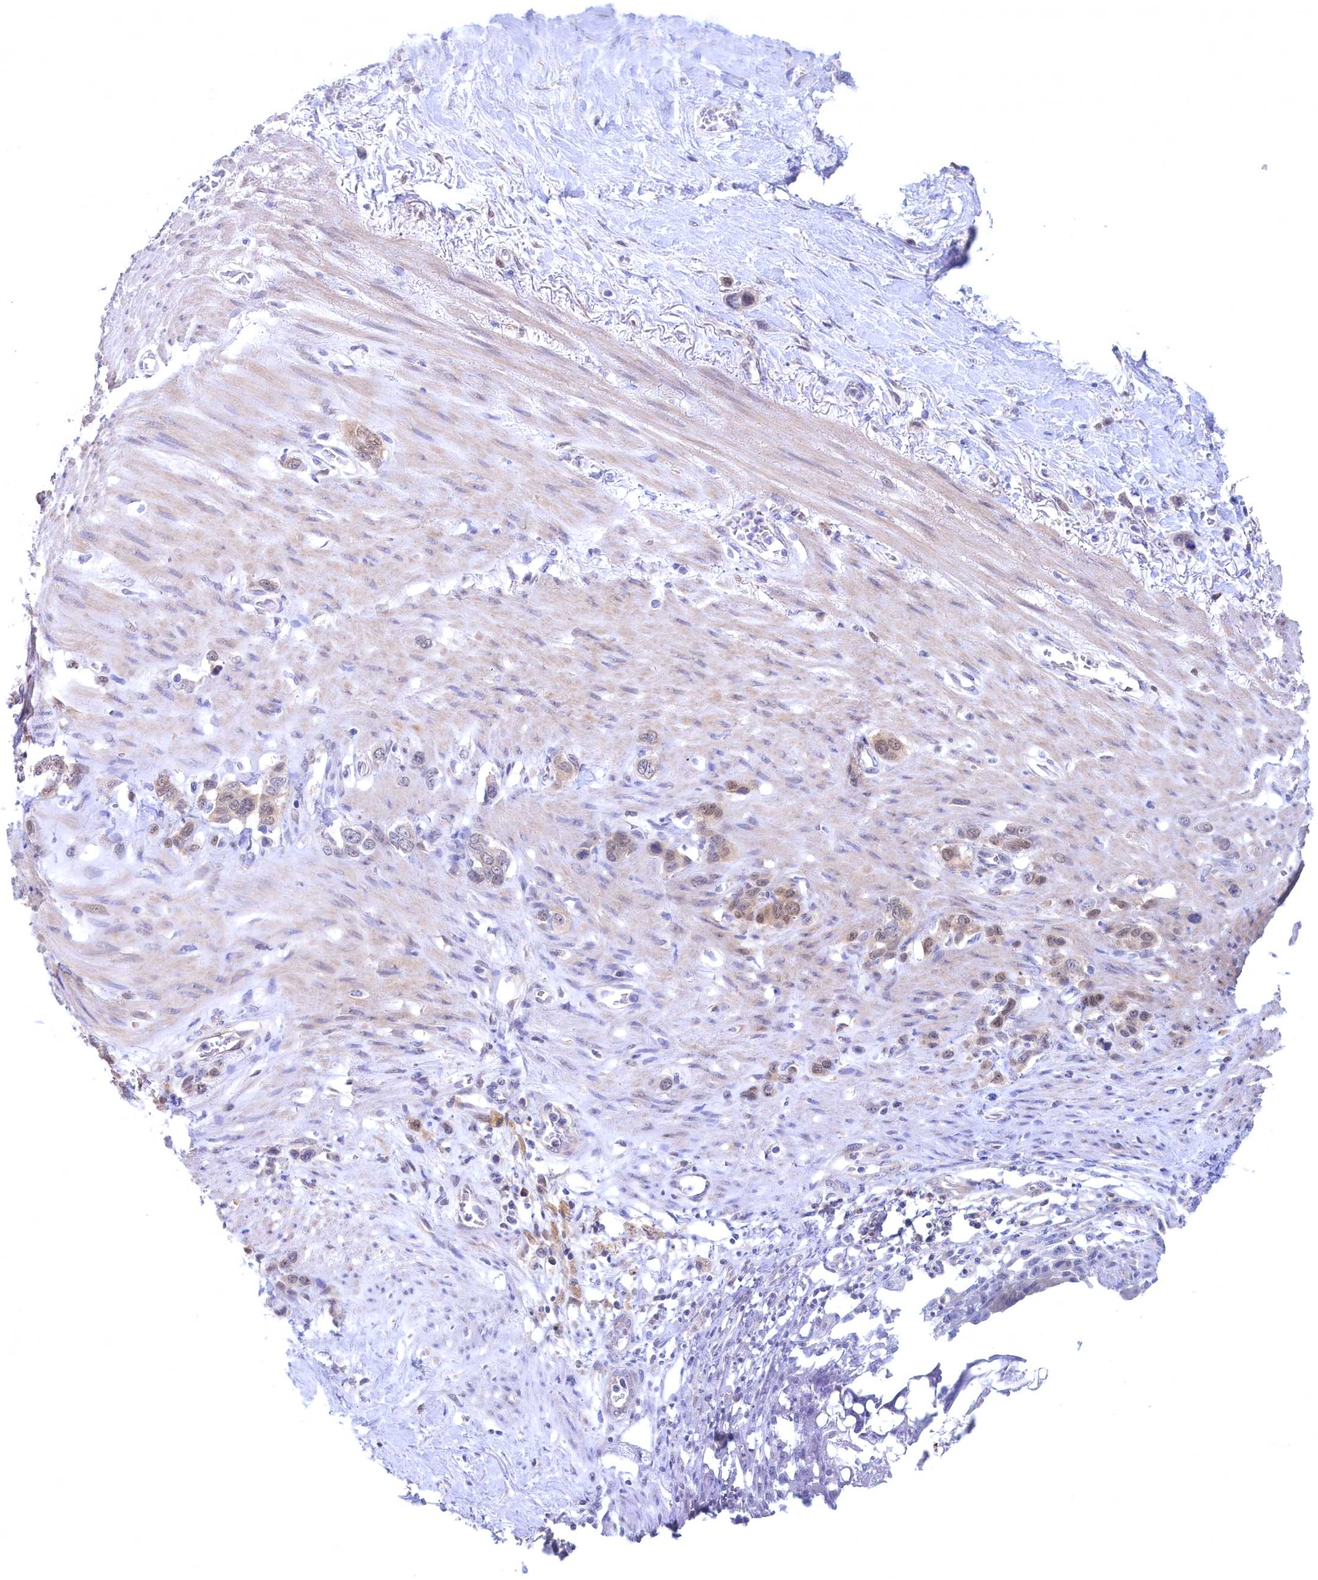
{"staining": {"intensity": "weak", "quantity": "<25%", "location": "nuclear"}, "tissue": "stomach cancer", "cell_type": "Tumor cells", "image_type": "cancer", "snomed": [{"axis": "morphology", "description": "Adenocarcinoma, NOS"}, {"axis": "morphology", "description": "Adenocarcinoma, High grade"}, {"axis": "topography", "description": "Stomach, upper"}, {"axis": "topography", "description": "Stomach, lower"}], "caption": "High magnification brightfield microscopy of stomach adenocarcinoma stained with DAB (brown) and counterstained with hematoxylin (blue): tumor cells show no significant expression.", "gene": "C11orf54", "patient": {"sex": "female", "age": 65}}